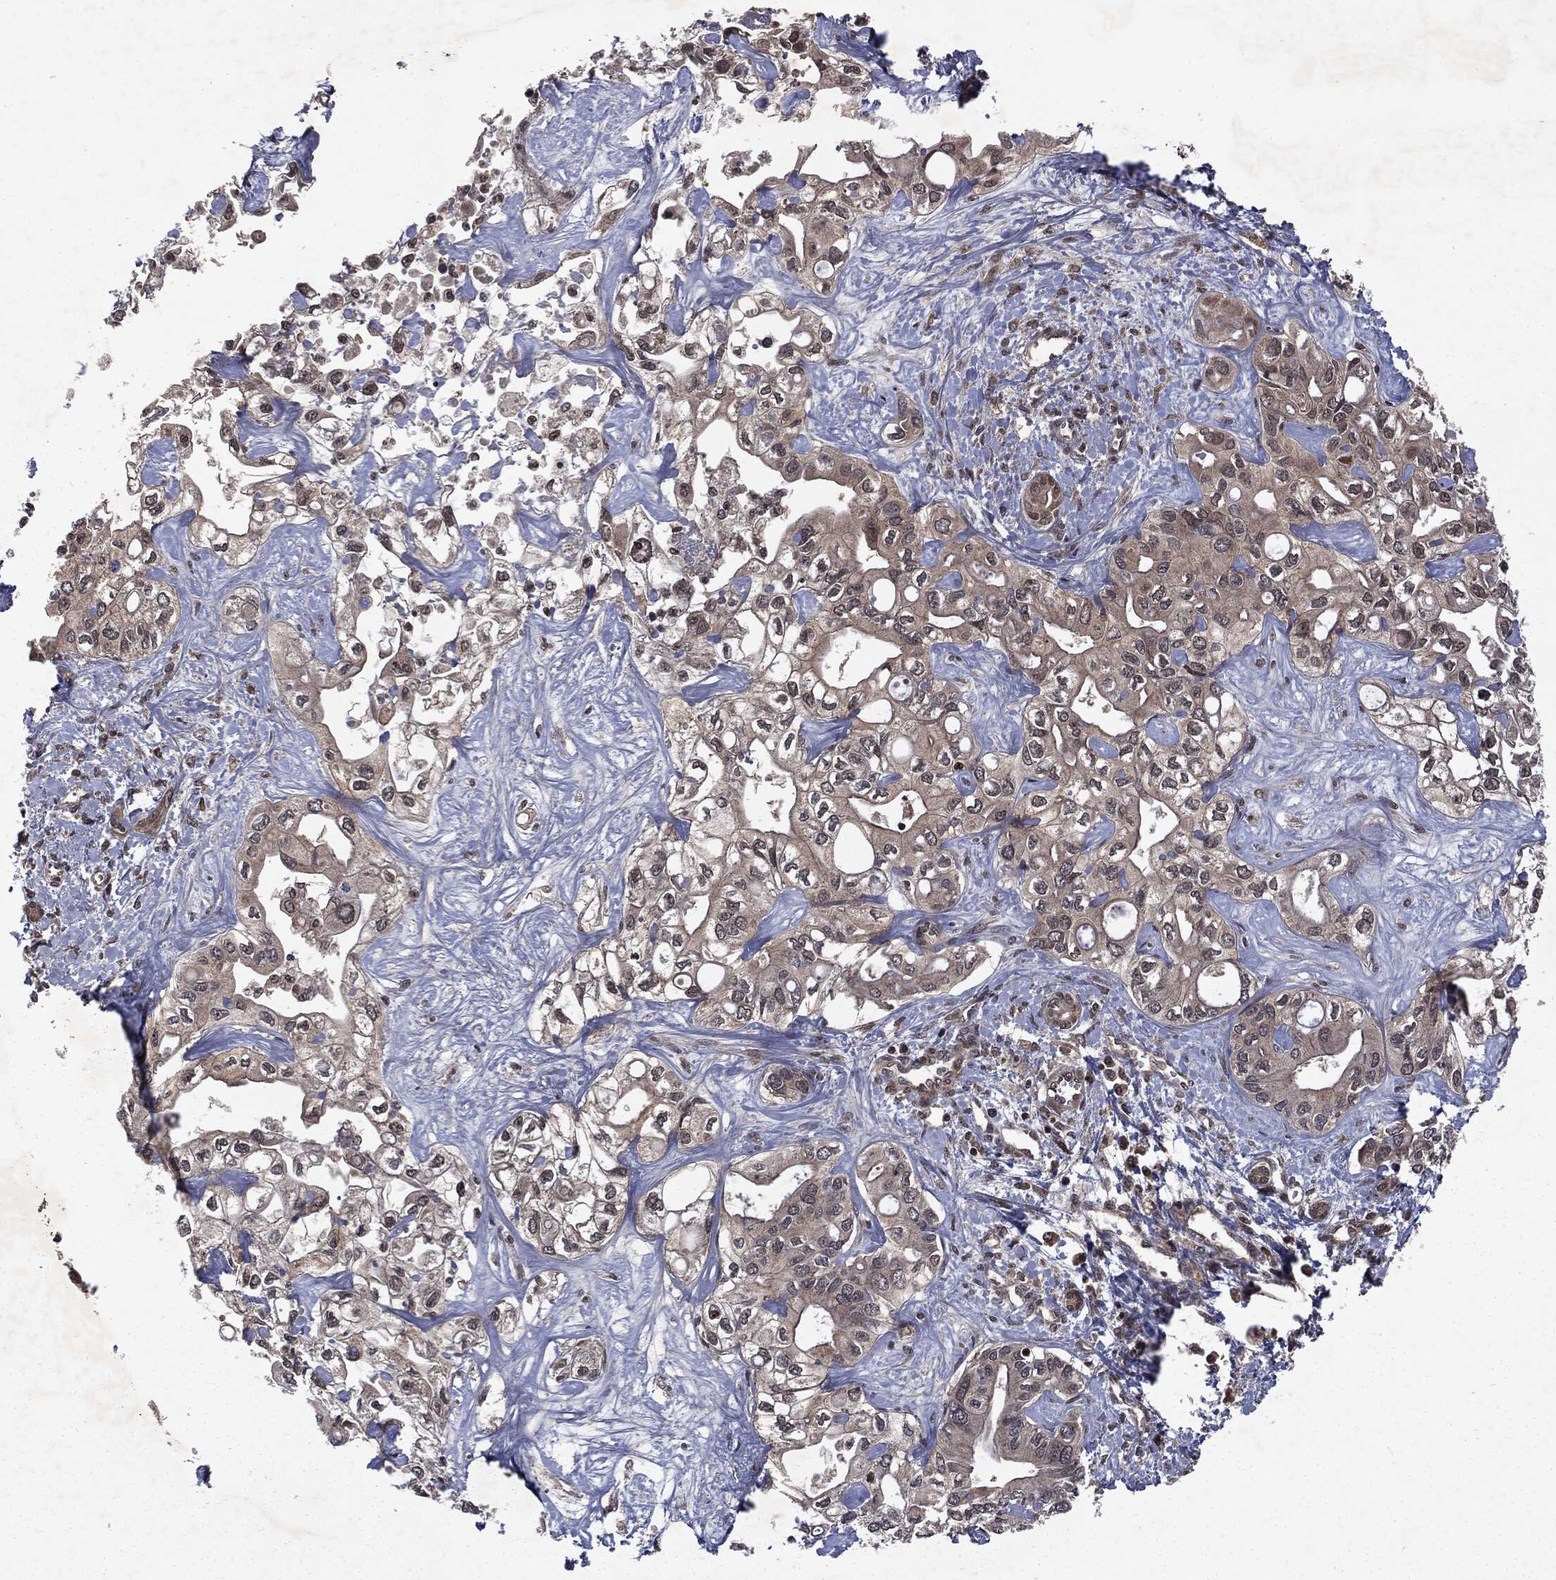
{"staining": {"intensity": "weak", "quantity": "25%-75%", "location": "cytoplasmic/membranous"}, "tissue": "liver cancer", "cell_type": "Tumor cells", "image_type": "cancer", "snomed": [{"axis": "morphology", "description": "Cholangiocarcinoma"}, {"axis": "topography", "description": "Liver"}], "caption": "Weak cytoplasmic/membranous staining is identified in about 25%-75% of tumor cells in liver cholangiocarcinoma. The staining was performed using DAB (3,3'-diaminobenzidine), with brown indicating positive protein expression. Nuclei are stained blue with hematoxylin.", "gene": "STAU2", "patient": {"sex": "female", "age": 64}}